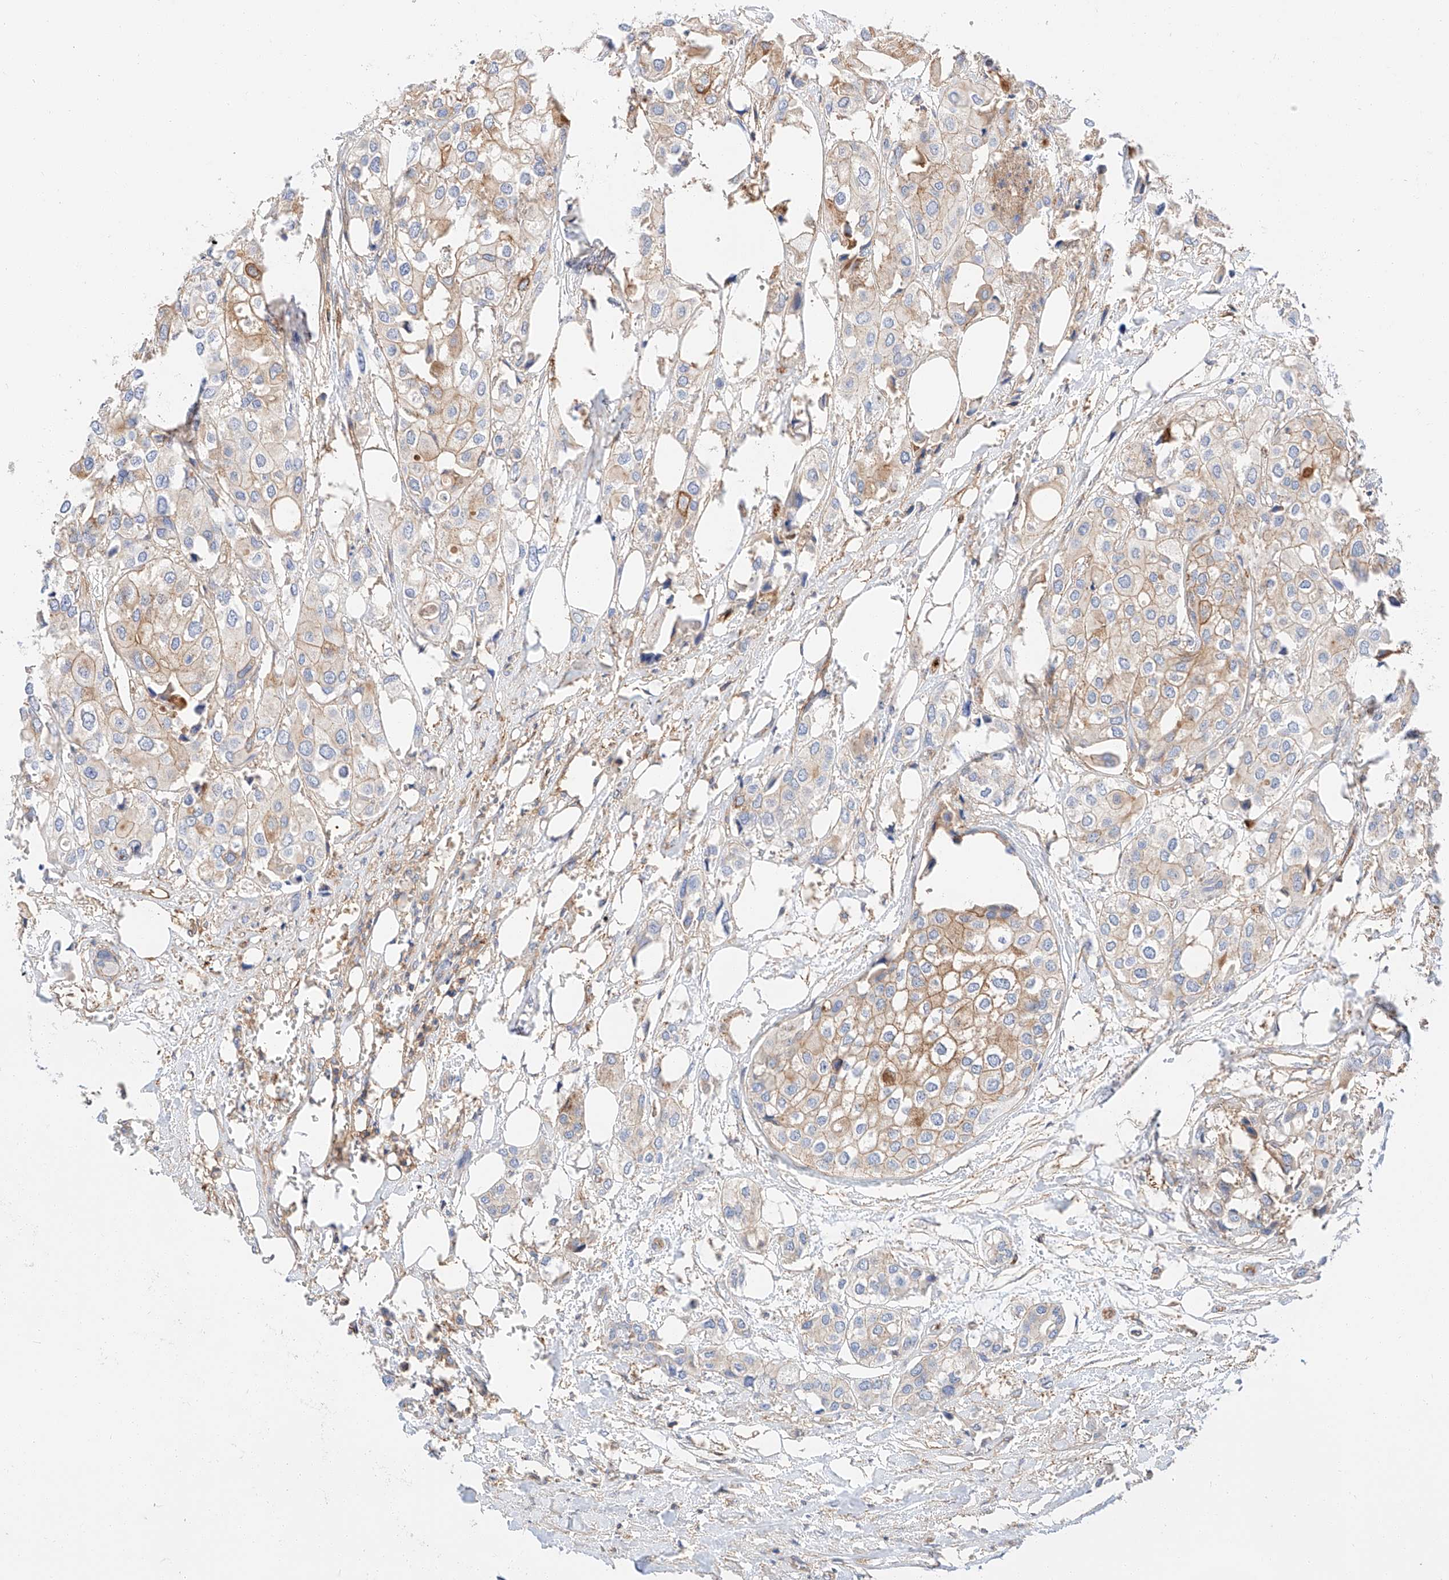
{"staining": {"intensity": "moderate", "quantity": "<25%", "location": "cytoplasmic/membranous"}, "tissue": "urothelial cancer", "cell_type": "Tumor cells", "image_type": "cancer", "snomed": [{"axis": "morphology", "description": "Urothelial carcinoma, High grade"}, {"axis": "topography", "description": "Urinary bladder"}], "caption": "A photomicrograph of urothelial cancer stained for a protein displays moderate cytoplasmic/membranous brown staining in tumor cells. Nuclei are stained in blue.", "gene": "HAUS4", "patient": {"sex": "male", "age": 64}}